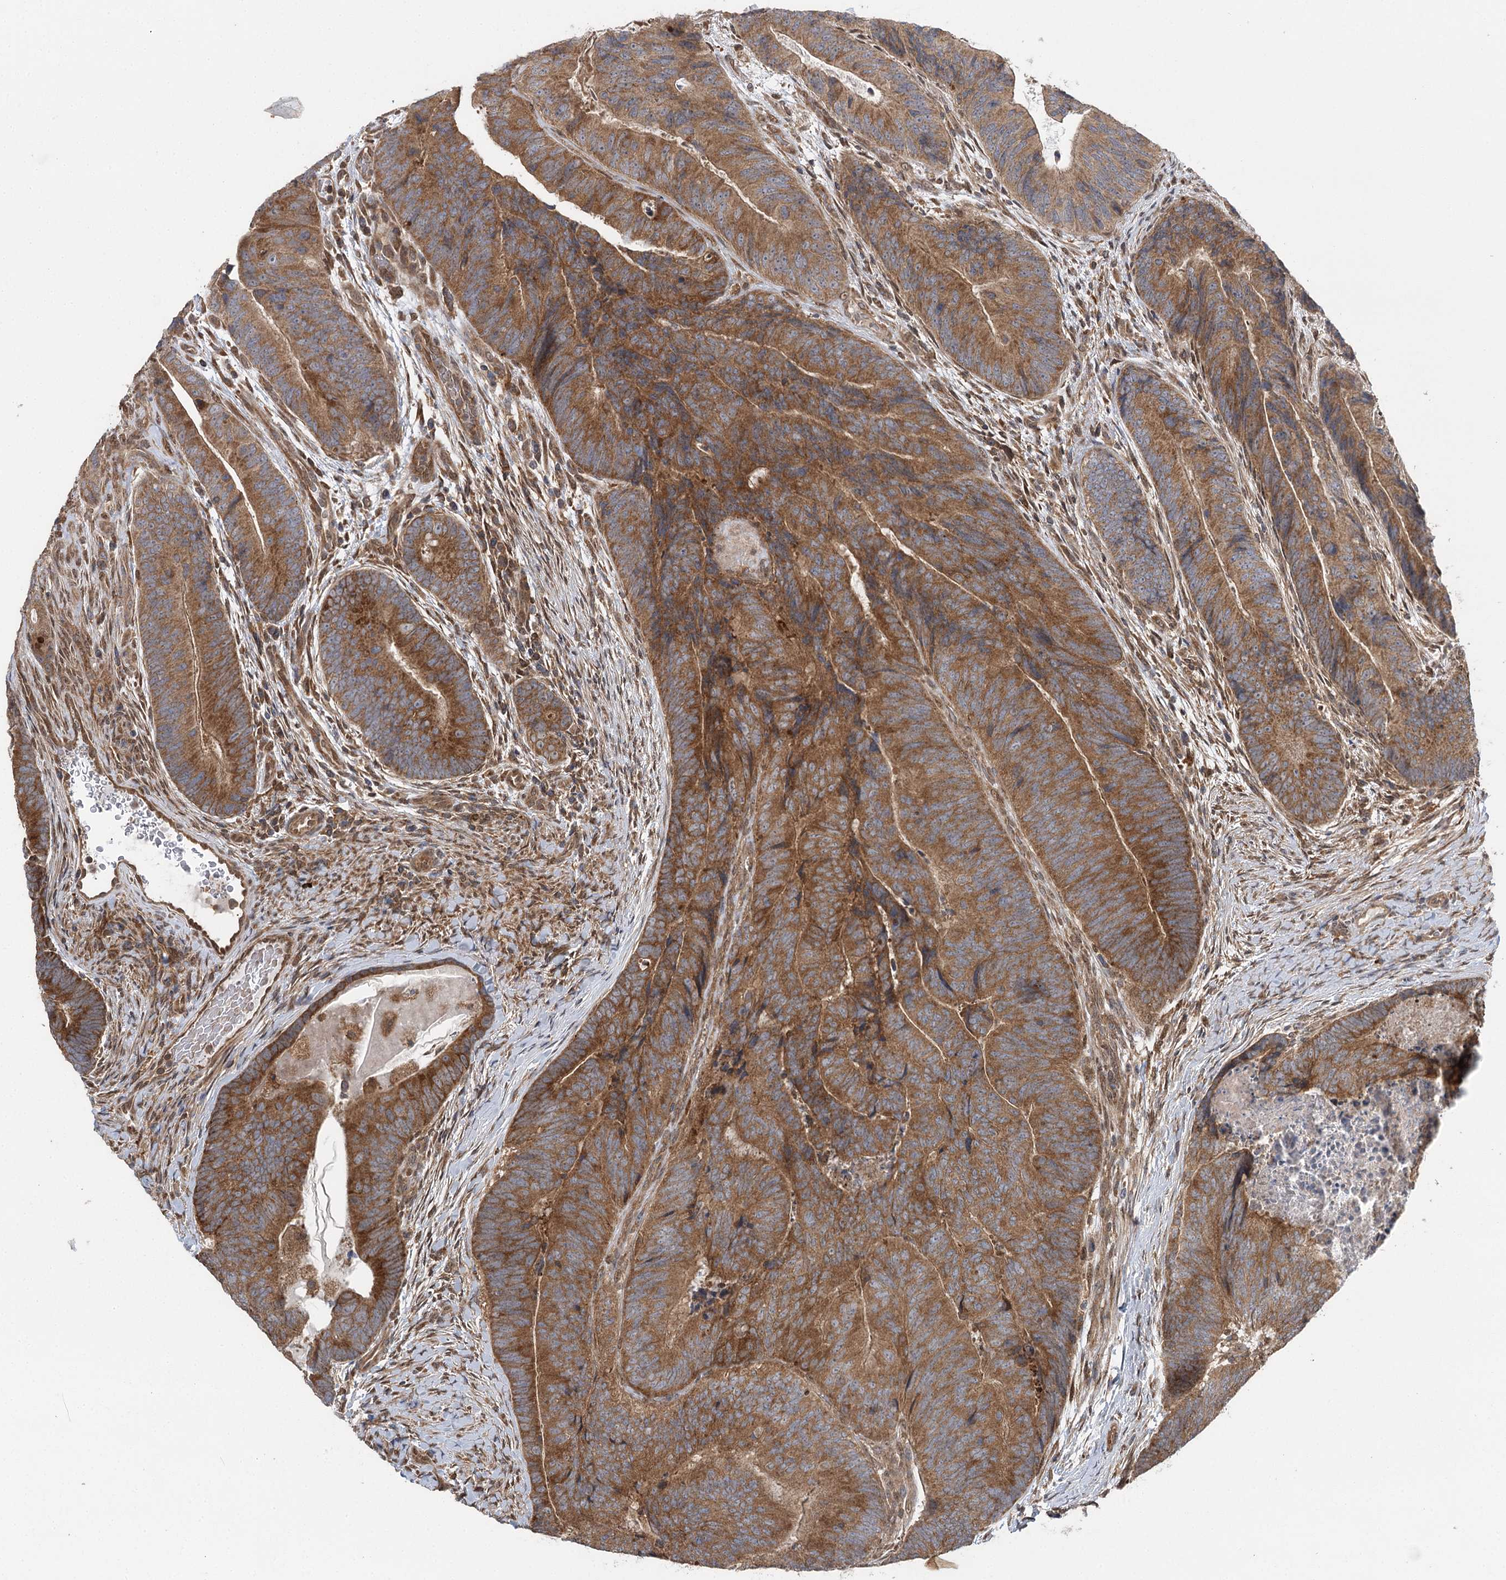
{"staining": {"intensity": "moderate", "quantity": ">75%", "location": "cytoplasmic/membranous"}, "tissue": "colorectal cancer", "cell_type": "Tumor cells", "image_type": "cancer", "snomed": [{"axis": "morphology", "description": "Adenocarcinoma, NOS"}, {"axis": "topography", "description": "Colon"}], "caption": "This is an image of immunohistochemistry (IHC) staining of colorectal adenocarcinoma, which shows moderate staining in the cytoplasmic/membranous of tumor cells.", "gene": "C12orf4", "patient": {"sex": "female", "age": 67}}